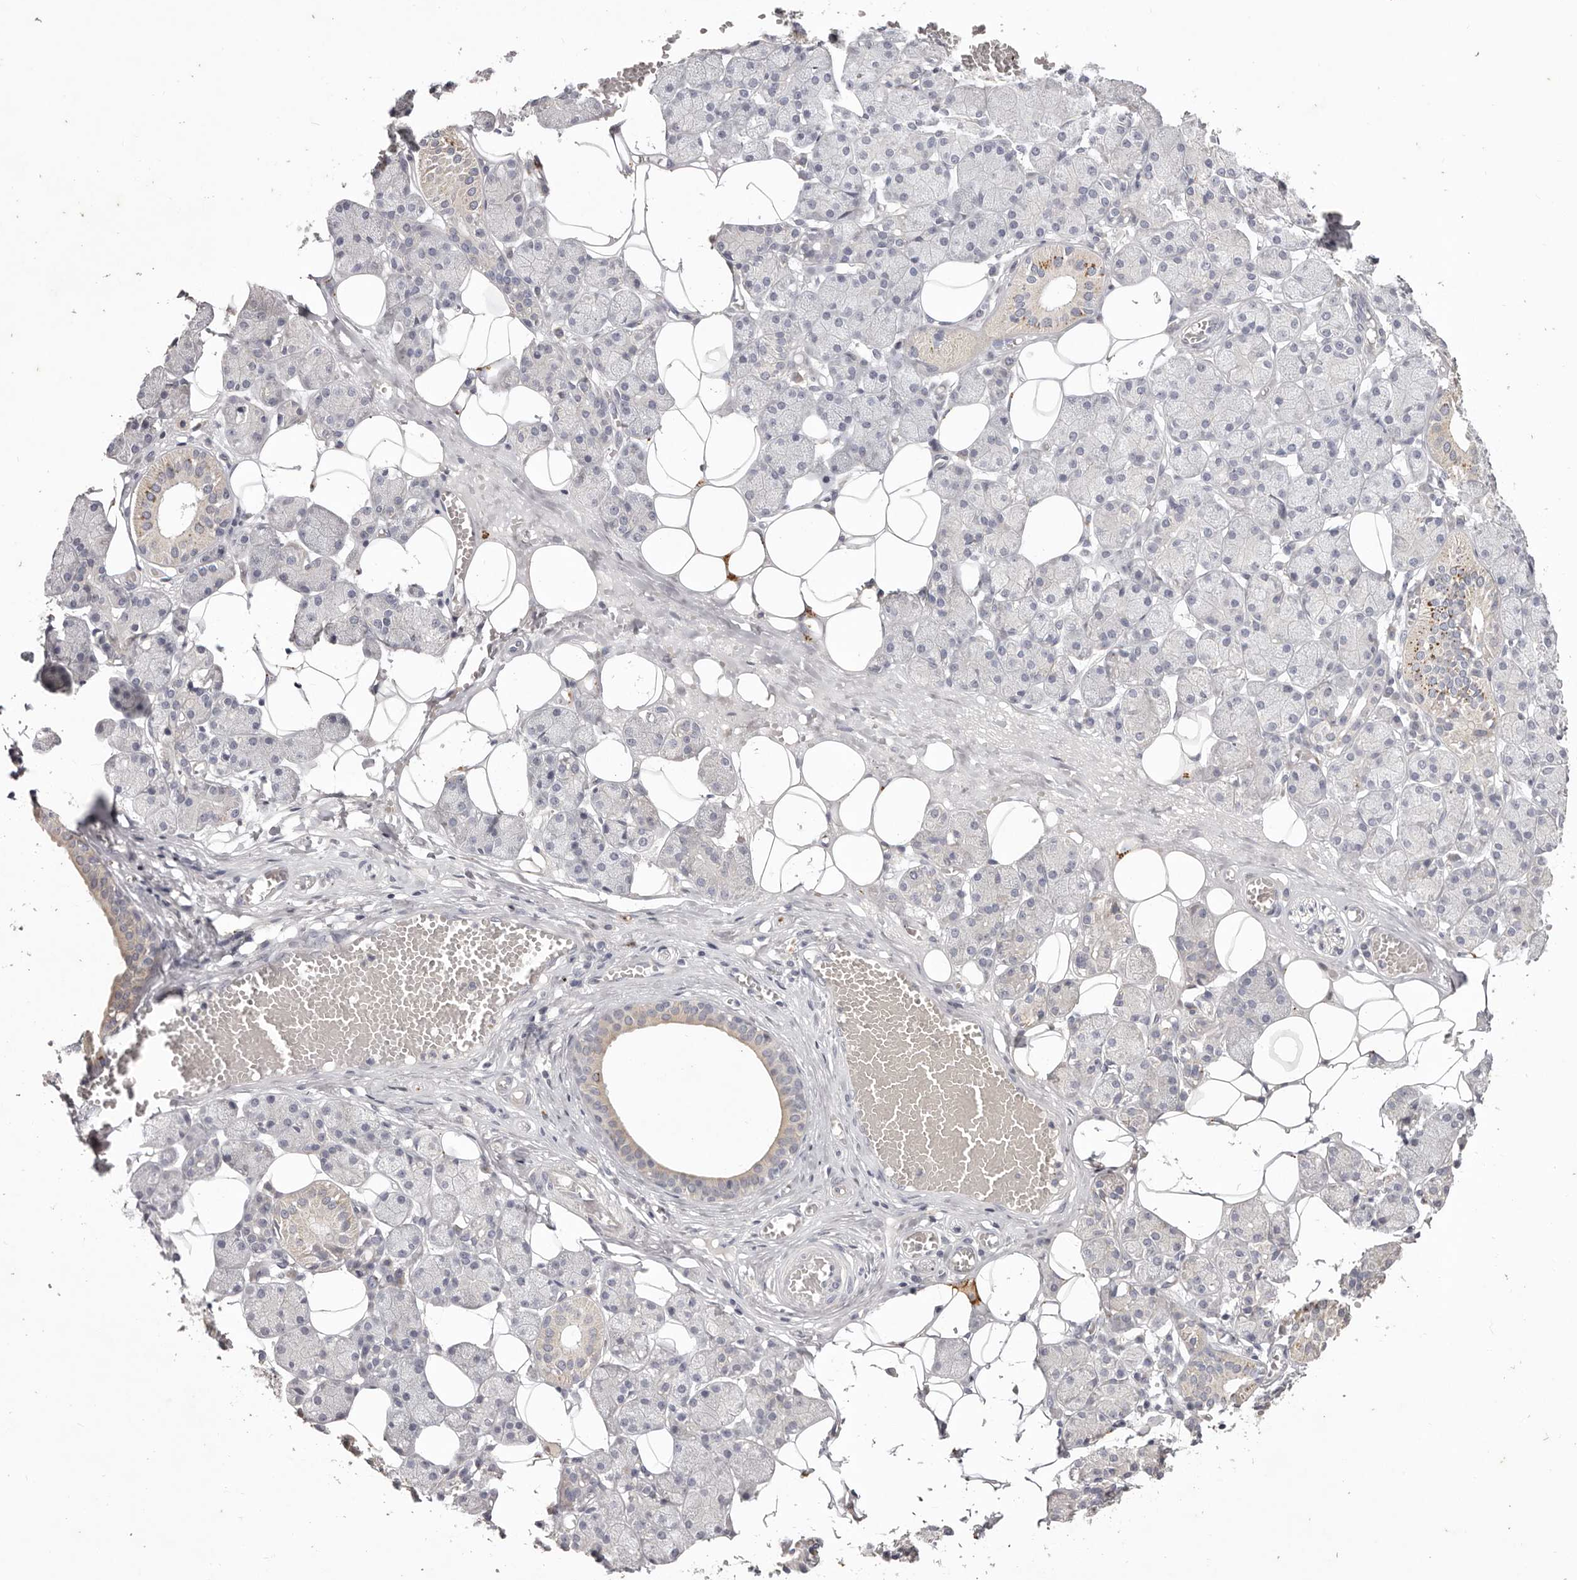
{"staining": {"intensity": "moderate", "quantity": "<25%", "location": "cytoplasmic/membranous"}, "tissue": "salivary gland", "cell_type": "Glandular cells", "image_type": "normal", "snomed": [{"axis": "morphology", "description": "Normal tissue, NOS"}, {"axis": "topography", "description": "Salivary gland"}], "caption": "Immunohistochemical staining of unremarkable human salivary gland shows low levels of moderate cytoplasmic/membranous expression in about <25% of glandular cells. (DAB IHC, brown staining for protein, blue staining for nuclei).", "gene": "GARNL3", "patient": {"sex": "female", "age": 33}}